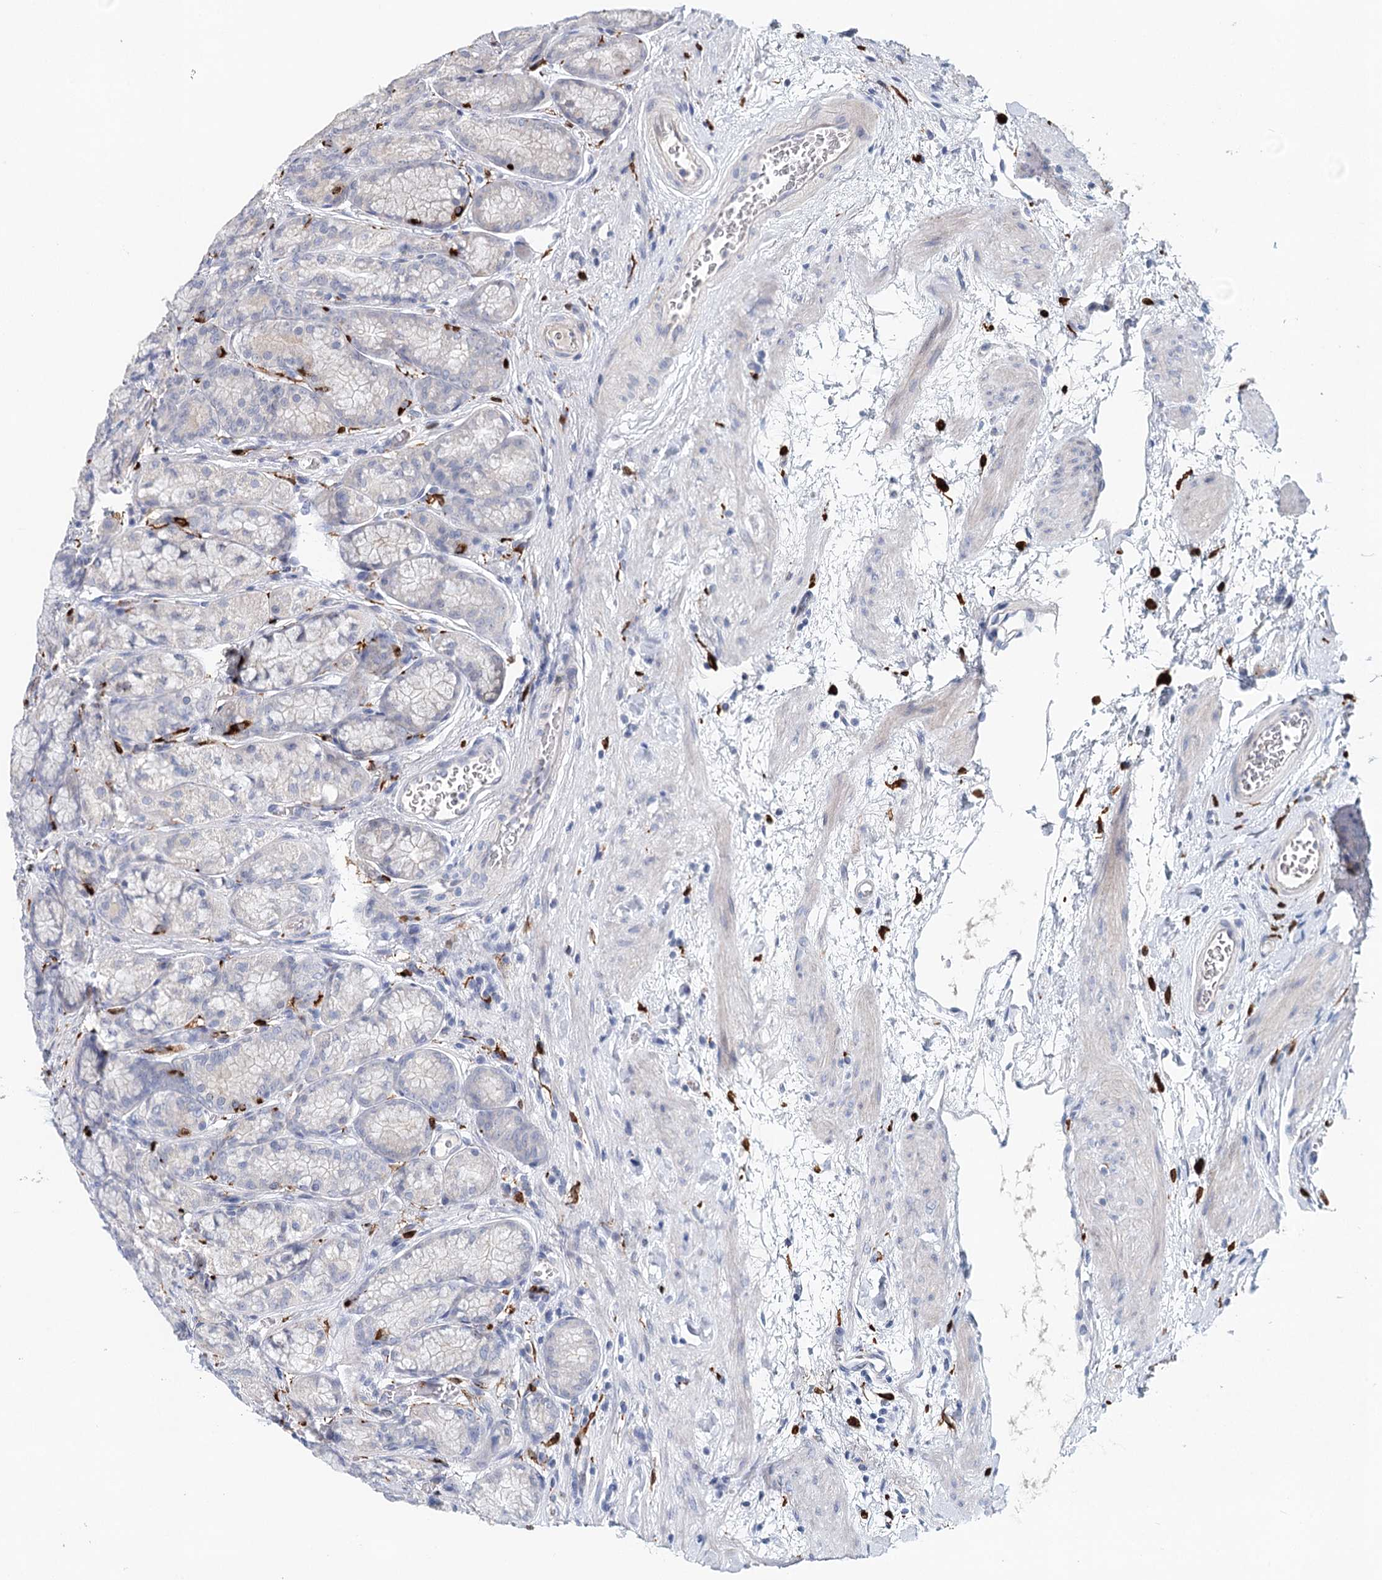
{"staining": {"intensity": "negative", "quantity": "none", "location": "none"}, "tissue": "stomach", "cell_type": "Glandular cells", "image_type": "normal", "snomed": [{"axis": "morphology", "description": "Normal tissue, NOS"}, {"axis": "morphology", "description": "Adenocarcinoma, NOS"}, {"axis": "morphology", "description": "Adenocarcinoma, High grade"}, {"axis": "topography", "description": "Stomach, upper"}, {"axis": "topography", "description": "Stomach"}], "caption": "DAB immunohistochemical staining of normal human stomach displays no significant positivity in glandular cells.", "gene": "SLC19A3", "patient": {"sex": "female", "age": 65}}